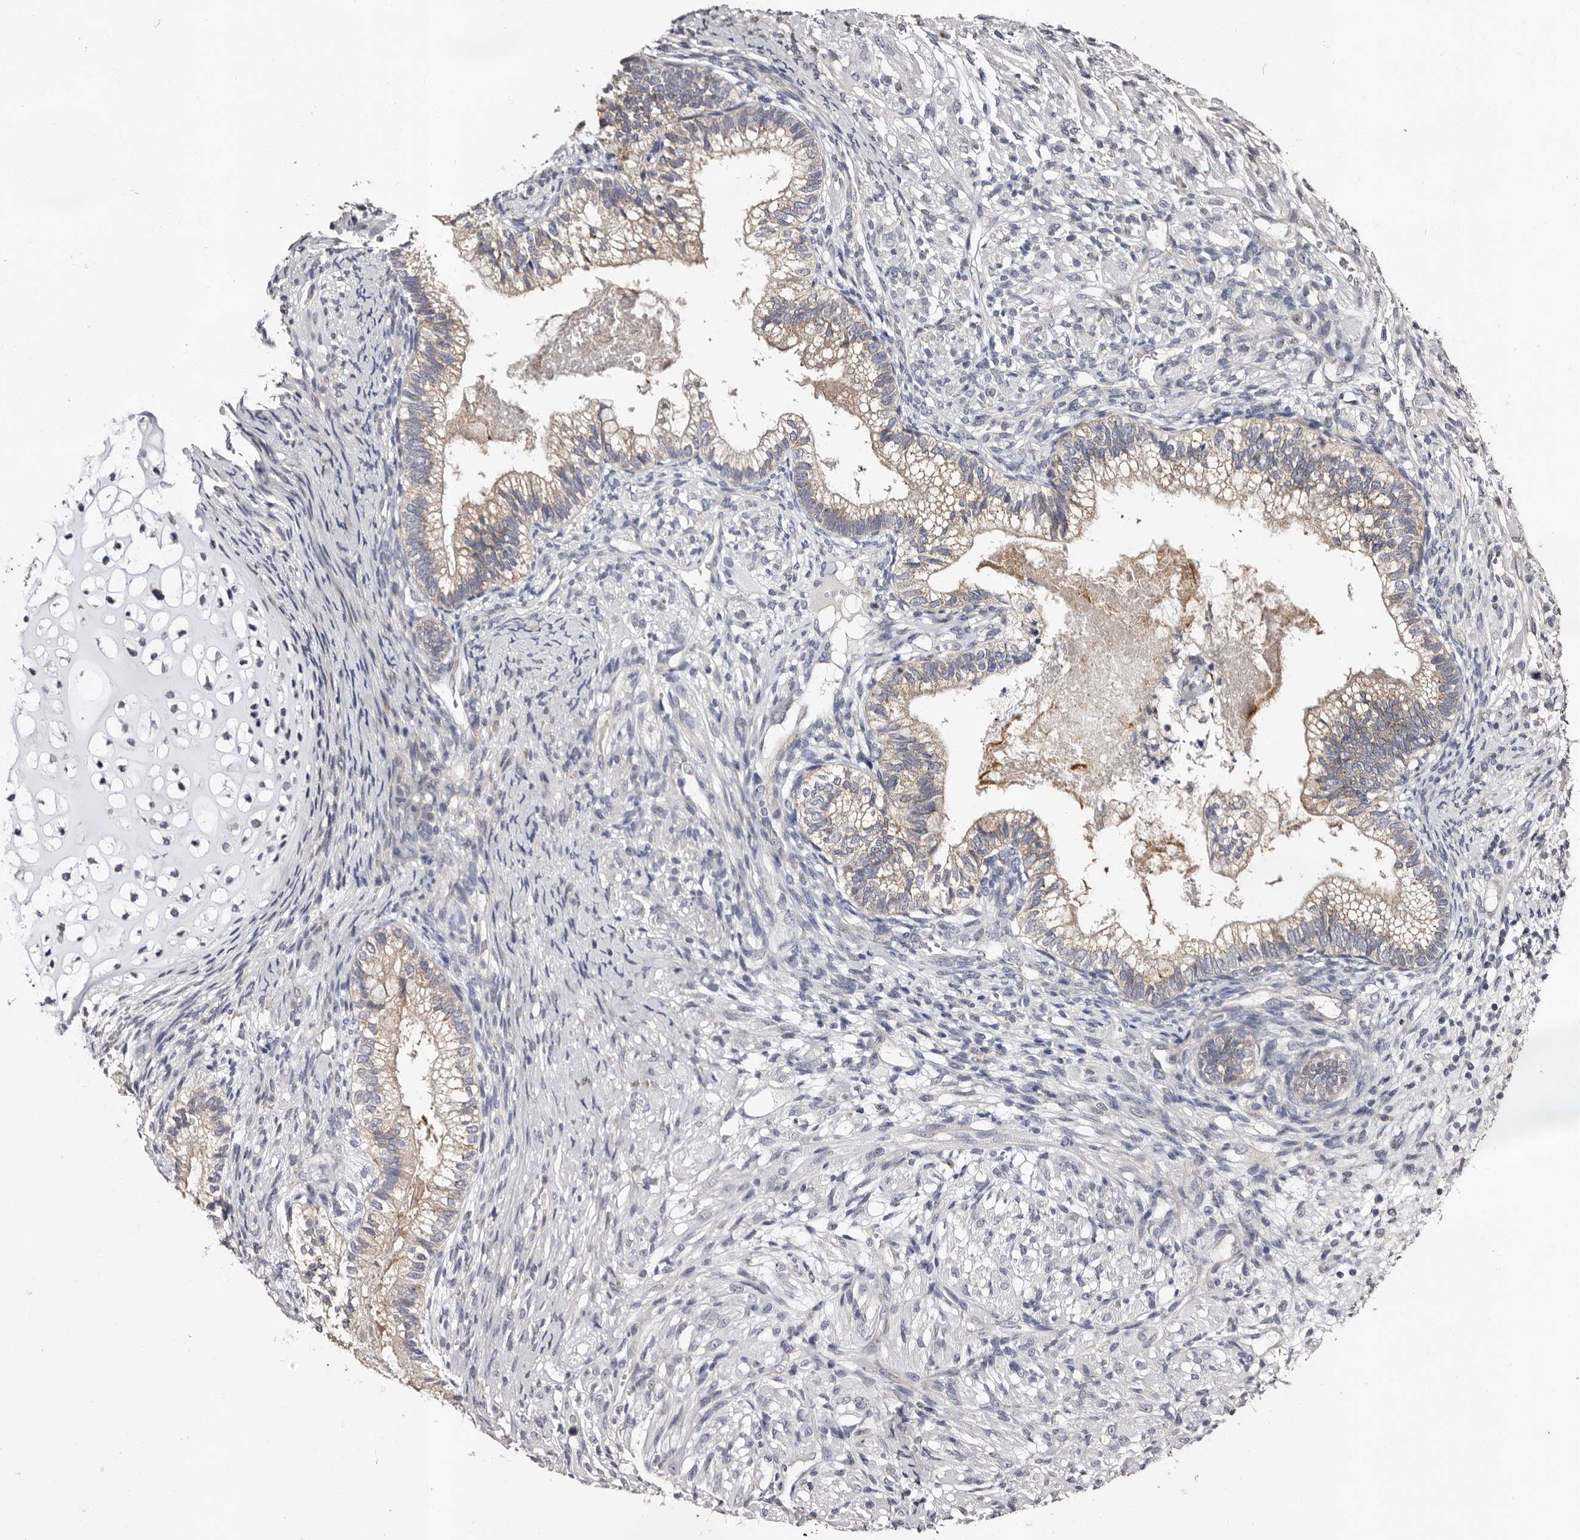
{"staining": {"intensity": "weak", "quantity": ">75%", "location": "cytoplasmic/membranous"}, "tissue": "testis cancer", "cell_type": "Tumor cells", "image_type": "cancer", "snomed": [{"axis": "morphology", "description": "Seminoma, NOS"}, {"axis": "morphology", "description": "Carcinoma, Embryonal, NOS"}, {"axis": "topography", "description": "Testis"}], "caption": "Immunohistochemistry photomicrograph of neoplastic tissue: embryonal carcinoma (testis) stained using immunohistochemistry demonstrates low levels of weak protein expression localized specifically in the cytoplasmic/membranous of tumor cells, appearing as a cytoplasmic/membranous brown color.", "gene": "FAM91A1", "patient": {"sex": "male", "age": 28}}